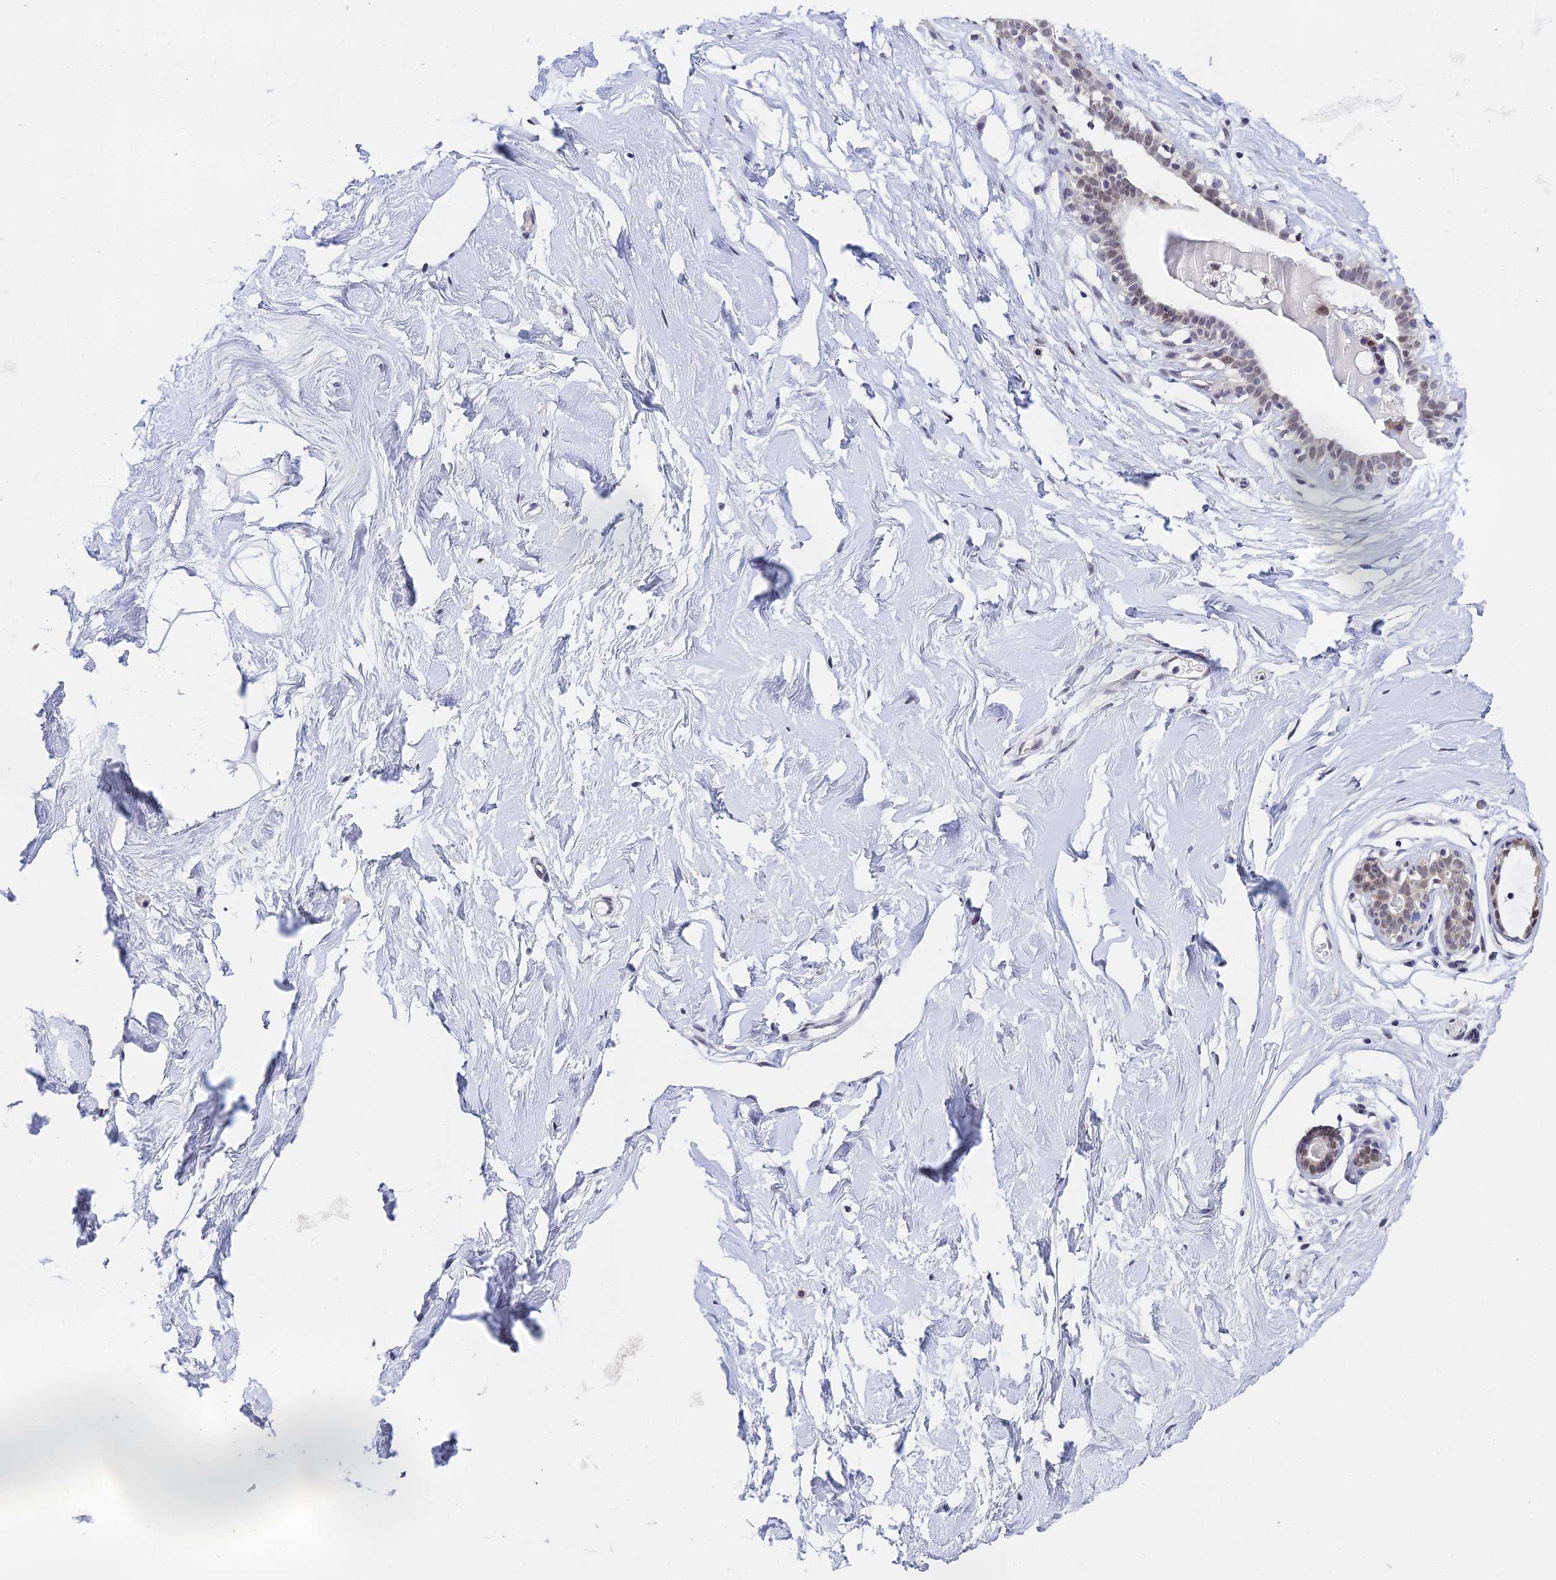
{"staining": {"intensity": "weak", "quantity": ">75%", "location": "nuclear"}, "tissue": "breast", "cell_type": "Adipocytes", "image_type": "normal", "snomed": [{"axis": "morphology", "description": "Normal tissue, NOS"}, {"axis": "morphology", "description": "Adenoma, NOS"}, {"axis": "topography", "description": "Breast"}], "caption": "A high-resolution photomicrograph shows immunohistochemistry staining of unremarkable breast, which shows weak nuclear expression in approximately >75% of adipocytes.", "gene": "C2orf49", "patient": {"sex": "female", "age": 23}}